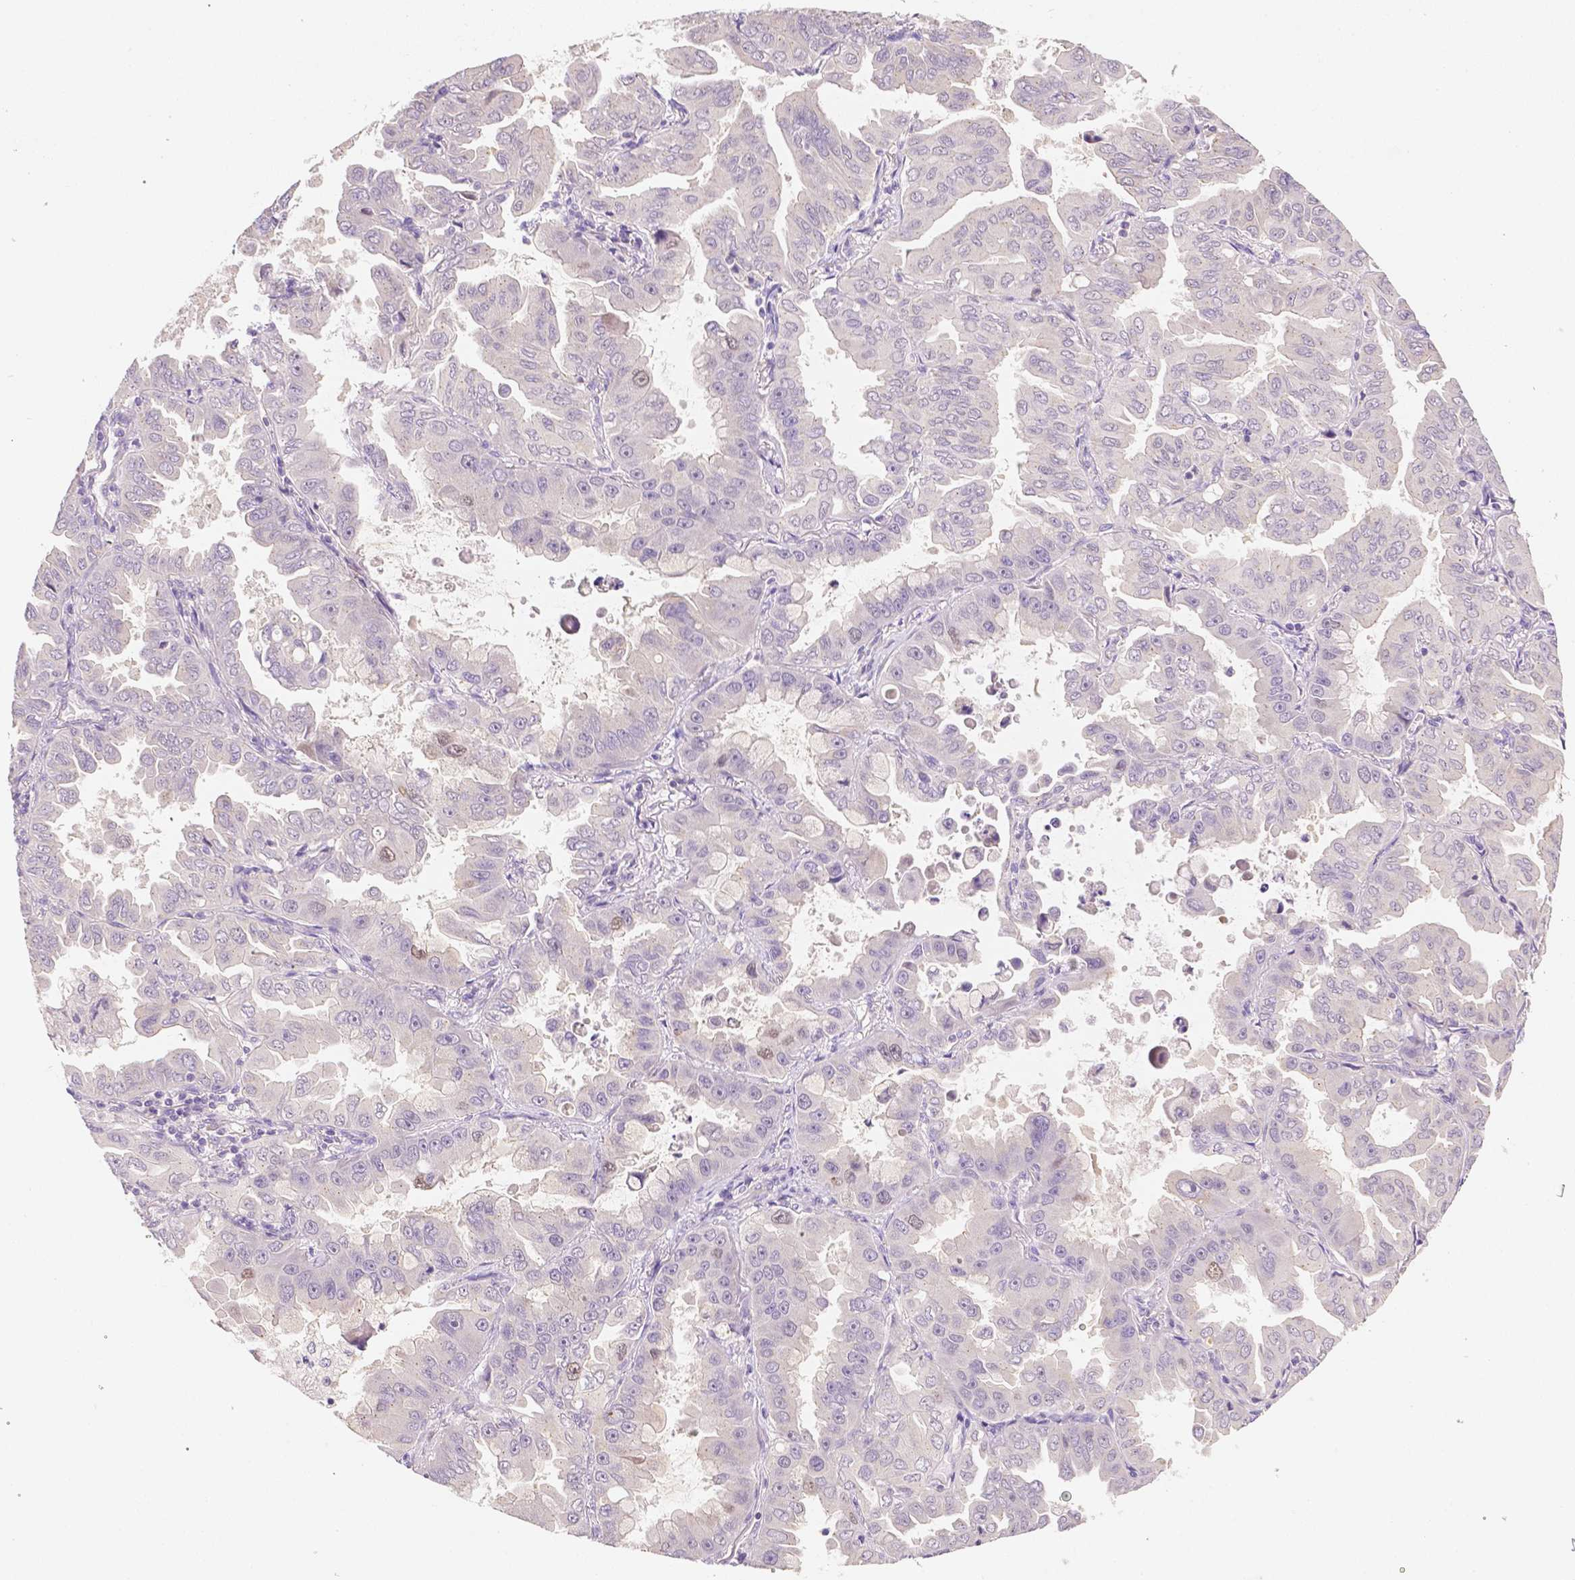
{"staining": {"intensity": "negative", "quantity": "none", "location": "none"}, "tissue": "lung cancer", "cell_type": "Tumor cells", "image_type": "cancer", "snomed": [{"axis": "morphology", "description": "Adenocarcinoma, NOS"}, {"axis": "topography", "description": "Lung"}], "caption": "Micrograph shows no protein staining in tumor cells of lung cancer (adenocarcinoma) tissue.", "gene": "C10orf67", "patient": {"sex": "male", "age": 64}}